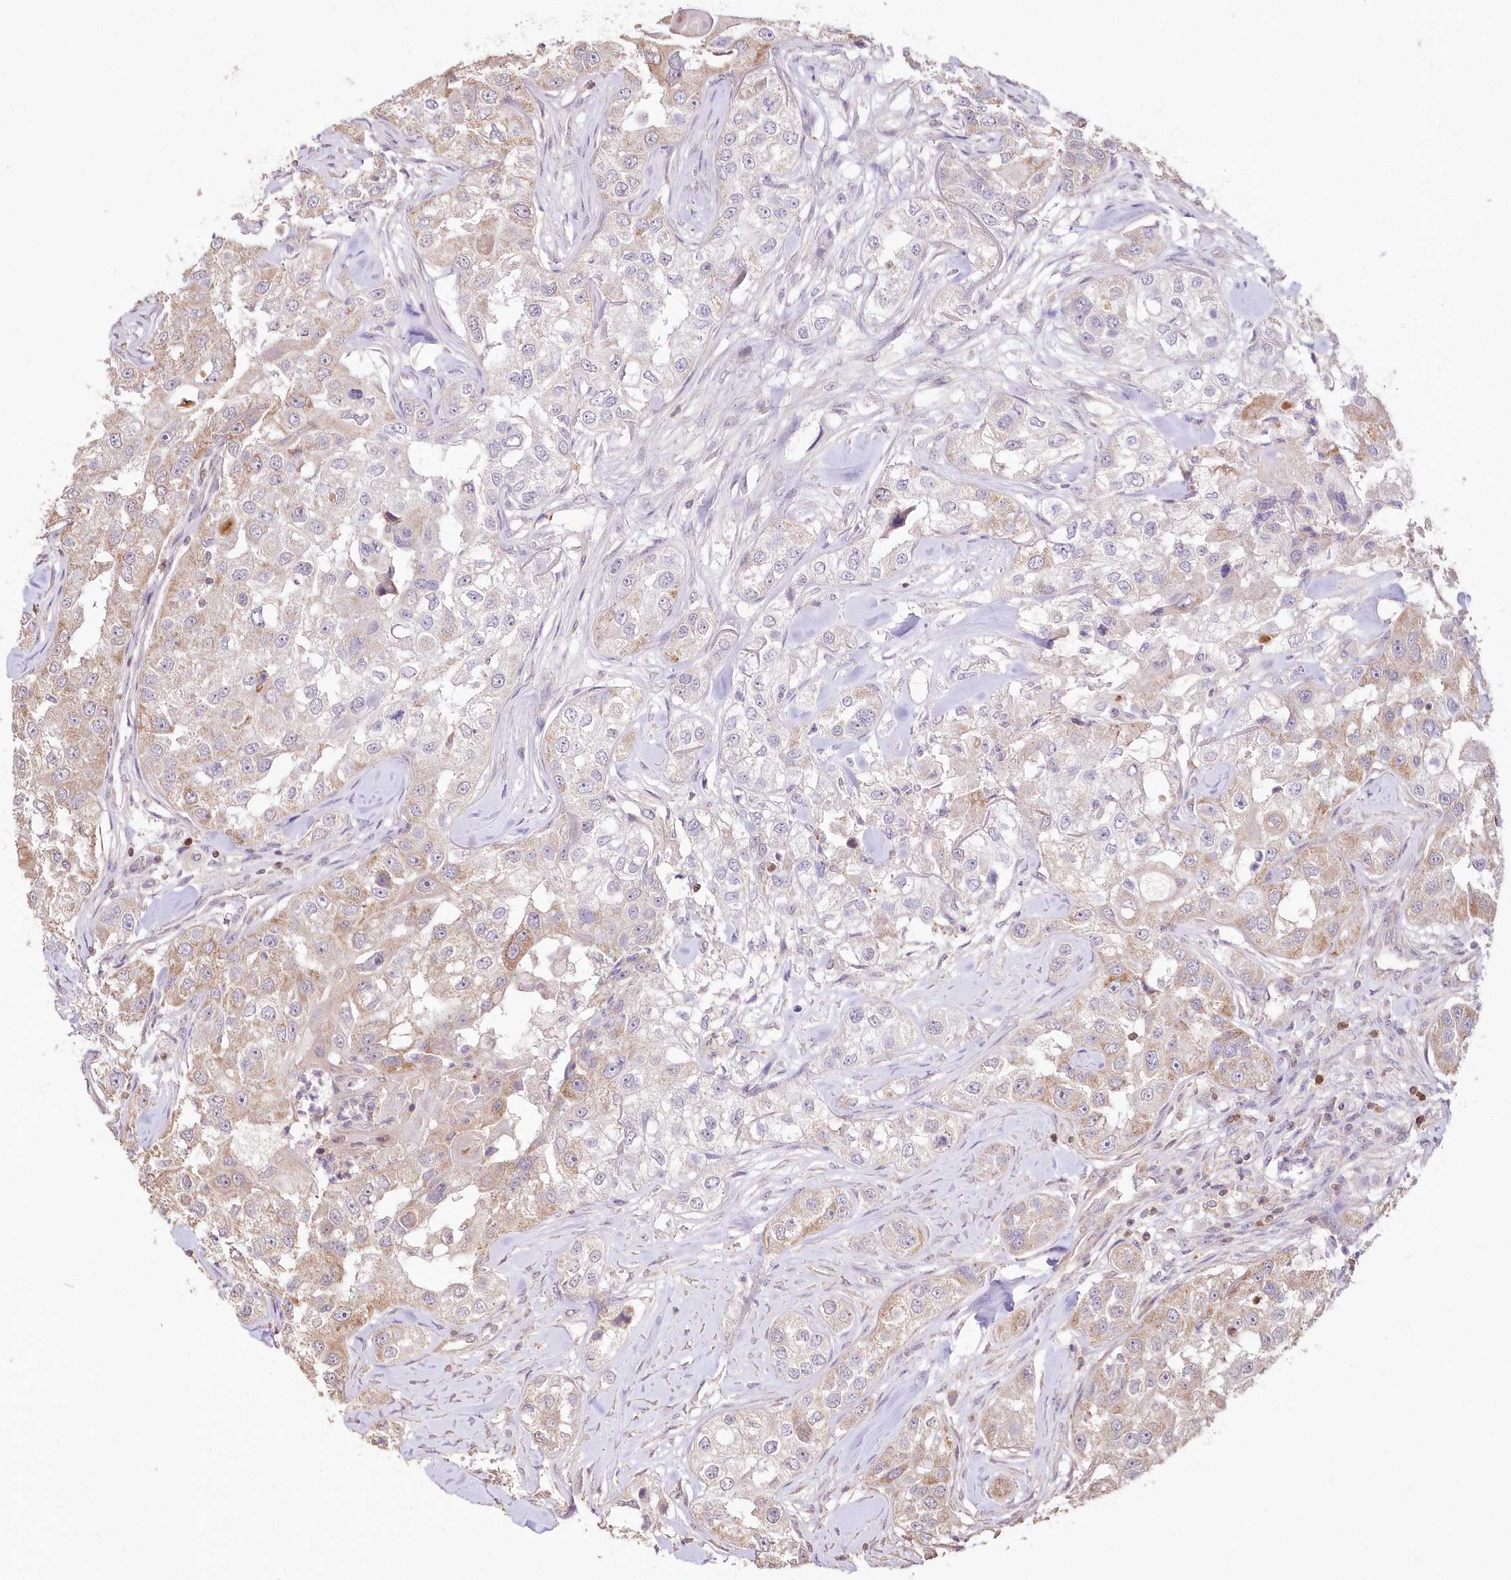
{"staining": {"intensity": "weak", "quantity": "25%-75%", "location": "cytoplasmic/membranous"}, "tissue": "head and neck cancer", "cell_type": "Tumor cells", "image_type": "cancer", "snomed": [{"axis": "morphology", "description": "Normal tissue, NOS"}, {"axis": "morphology", "description": "Squamous cell carcinoma, NOS"}, {"axis": "topography", "description": "Skeletal muscle"}, {"axis": "topography", "description": "Head-Neck"}], "caption": "Immunohistochemistry (IHC) staining of head and neck squamous cell carcinoma, which shows low levels of weak cytoplasmic/membranous staining in about 25%-75% of tumor cells indicating weak cytoplasmic/membranous protein expression. The staining was performed using DAB (3,3'-diaminobenzidine) (brown) for protein detection and nuclei were counterstained in hematoxylin (blue).", "gene": "STK17B", "patient": {"sex": "male", "age": 51}}